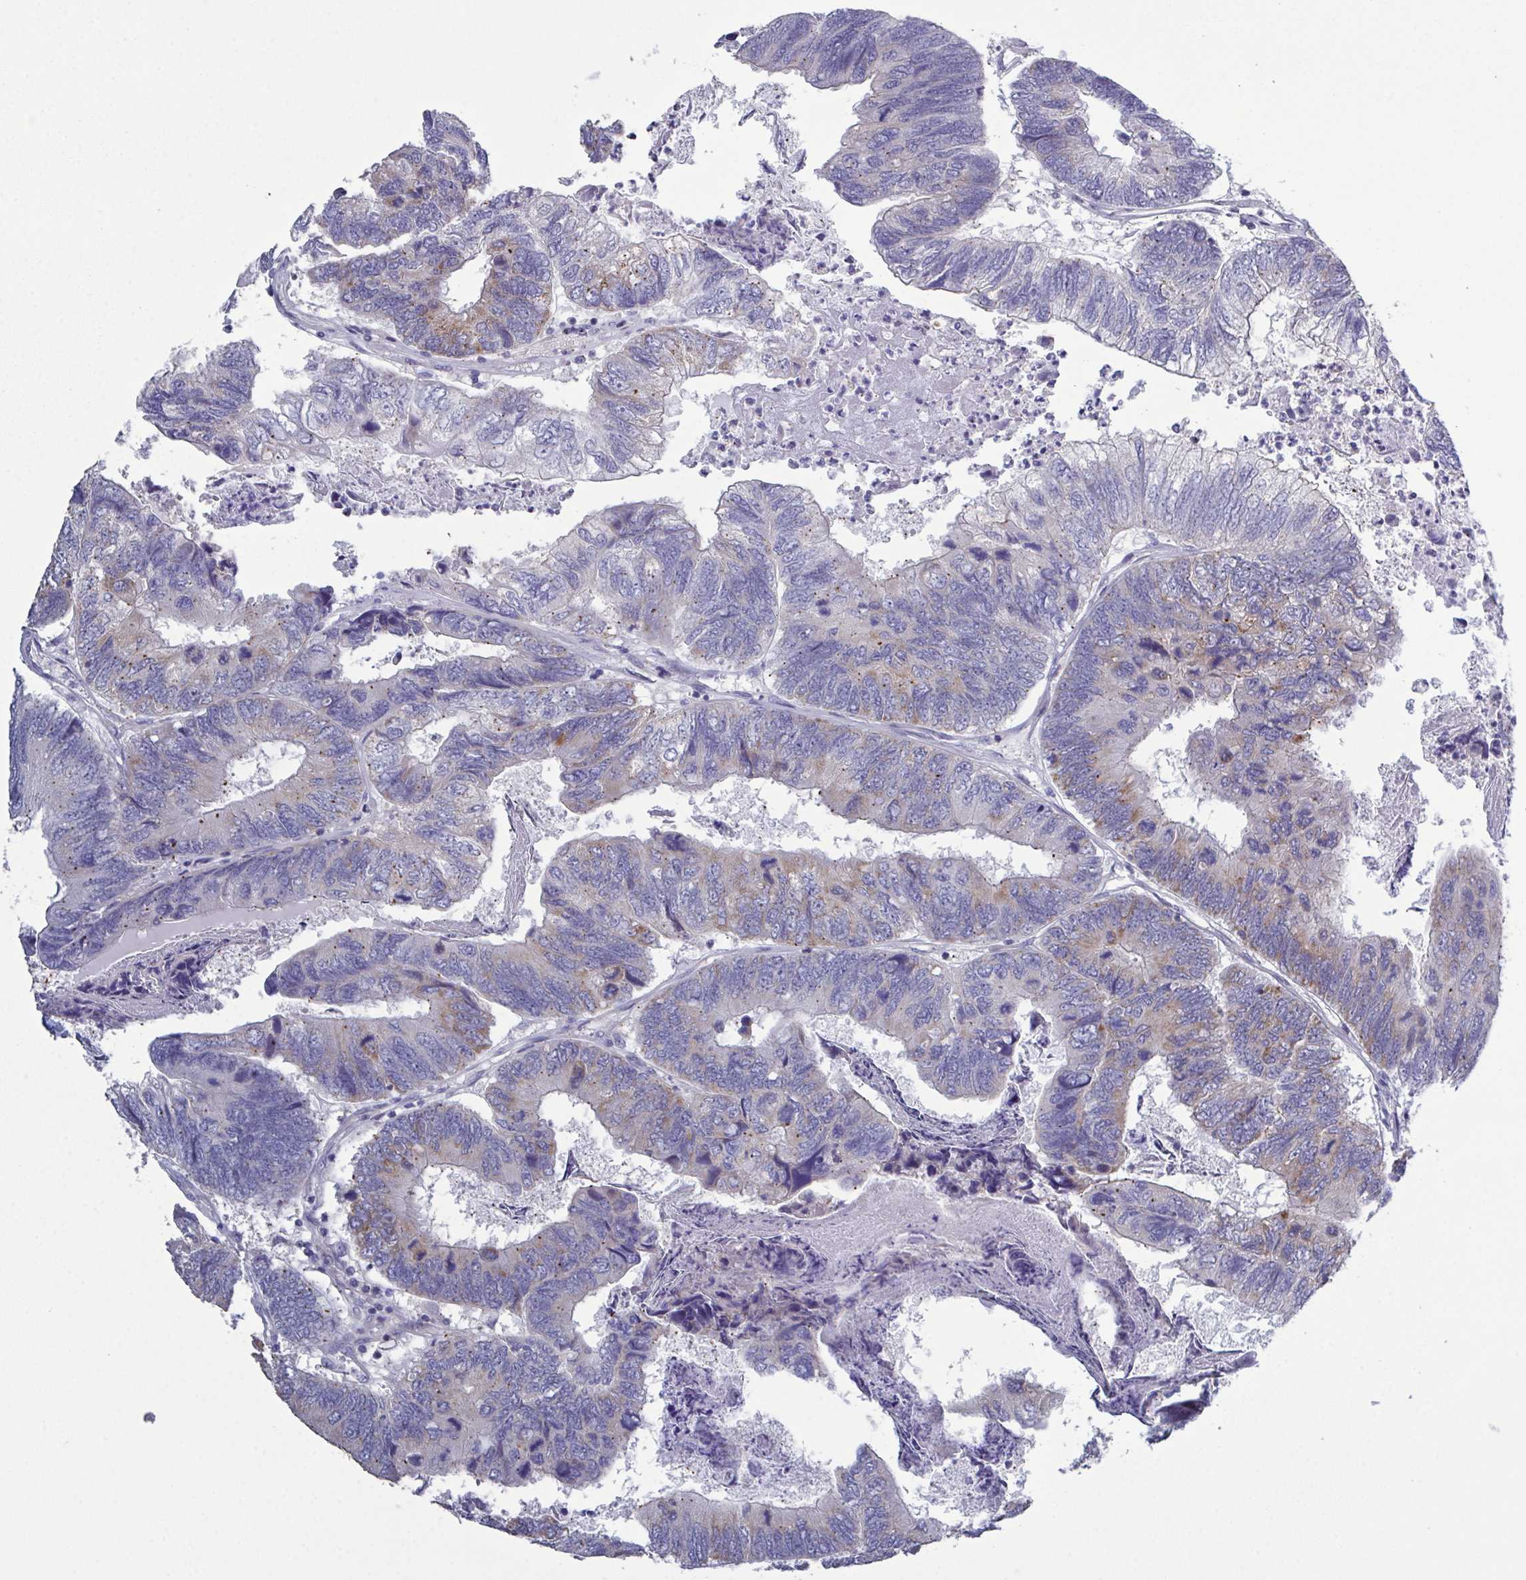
{"staining": {"intensity": "strong", "quantity": "<25%", "location": "cytoplasmic/membranous"}, "tissue": "colorectal cancer", "cell_type": "Tumor cells", "image_type": "cancer", "snomed": [{"axis": "morphology", "description": "Adenocarcinoma, NOS"}, {"axis": "topography", "description": "Colon"}], "caption": "Protein positivity by immunohistochemistry (IHC) shows strong cytoplasmic/membranous staining in approximately <25% of tumor cells in adenocarcinoma (colorectal).", "gene": "GLDC", "patient": {"sex": "female", "age": 67}}